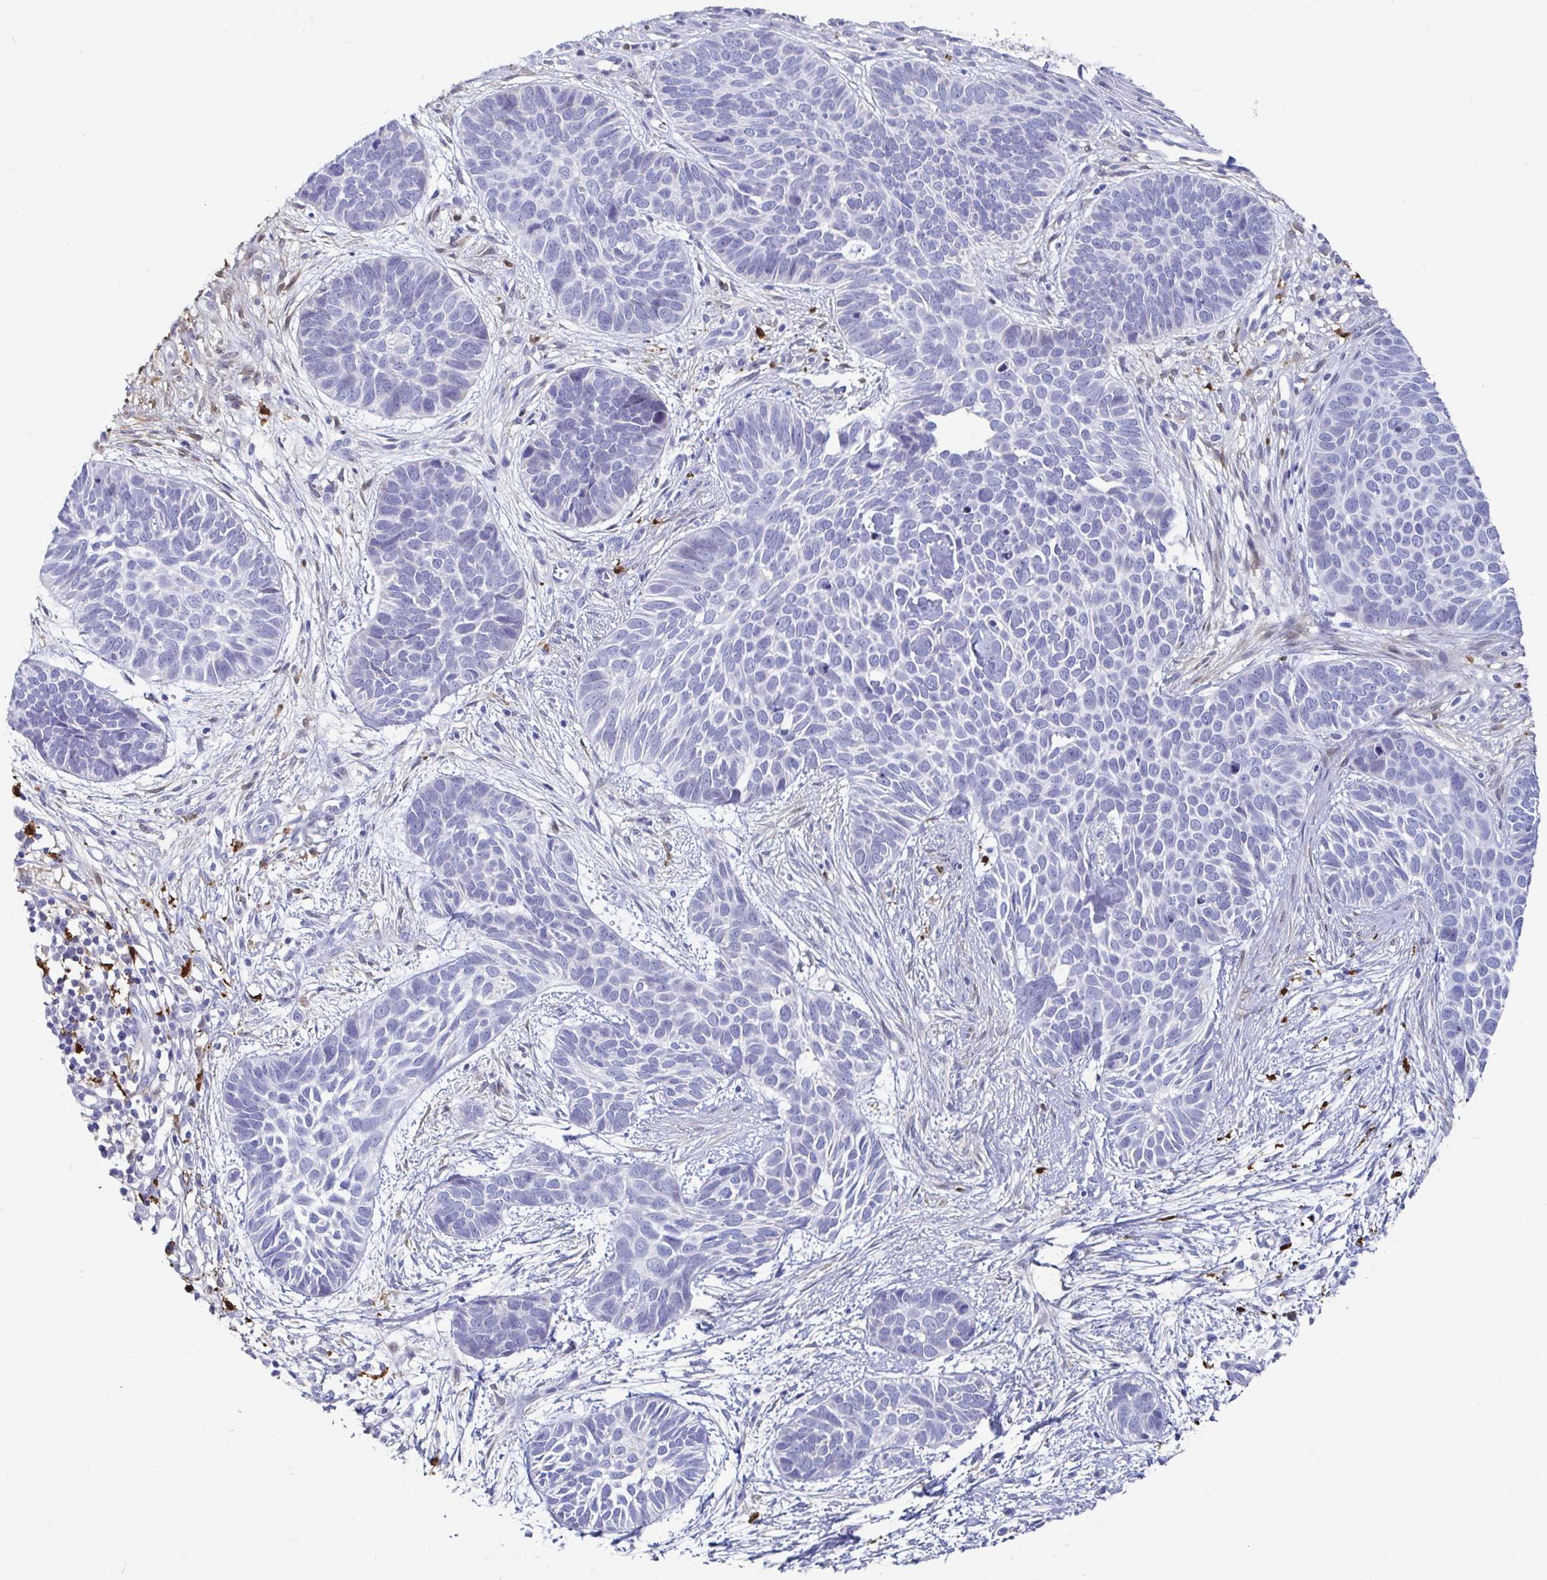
{"staining": {"intensity": "negative", "quantity": "none", "location": "none"}, "tissue": "skin cancer", "cell_type": "Tumor cells", "image_type": "cancer", "snomed": [{"axis": "morphology", "description": "Basal cell carcinoma"}, {"axis": "topography", "description": "Skin"}], "caption": "Immunohistochemistry of human skin basal cell carcinoma displays no staining in tumor cells.", "gene": "OR2A4", "patient": {"sex": "male", "age": 69}}